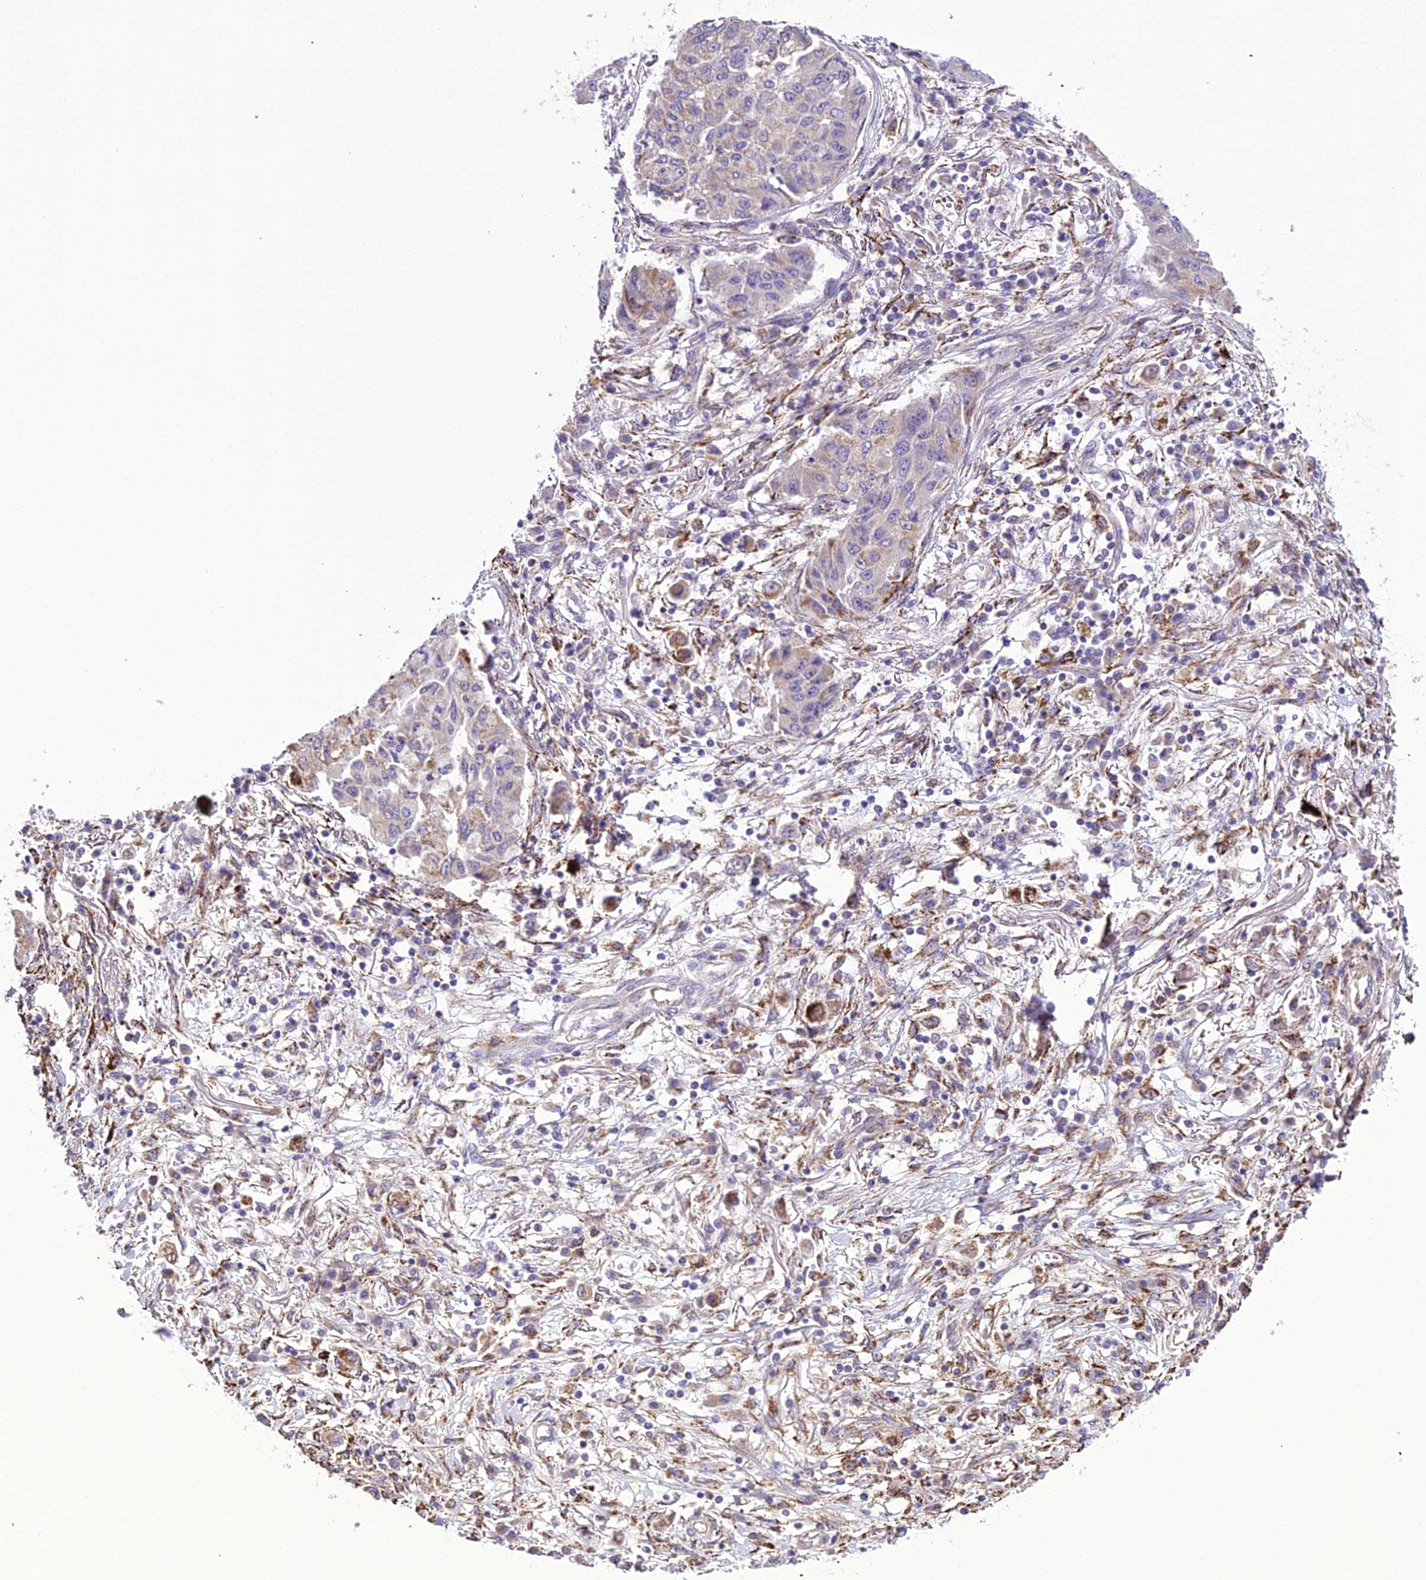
{"staining": {"intensity": "negative", "quantity": "none", "location": "none"}, "tissue": "lung cancer", "cell_type": "Tumor cells", "image_type": "cancer", "snomed": [{"axis": "morphology", "description": "Squamous cell carcinoma, NOS"}, {"axis": "topography", "description": "Lung"}], "caption": "DAB (3,3'-diaminobenzidine) immunohistochemical staining of squamous cell carcinoma (lung) reveals no significant expression in tumor cells.", "gene": "TBC1D24", "patient": {"sex": "male", "age": 74}}